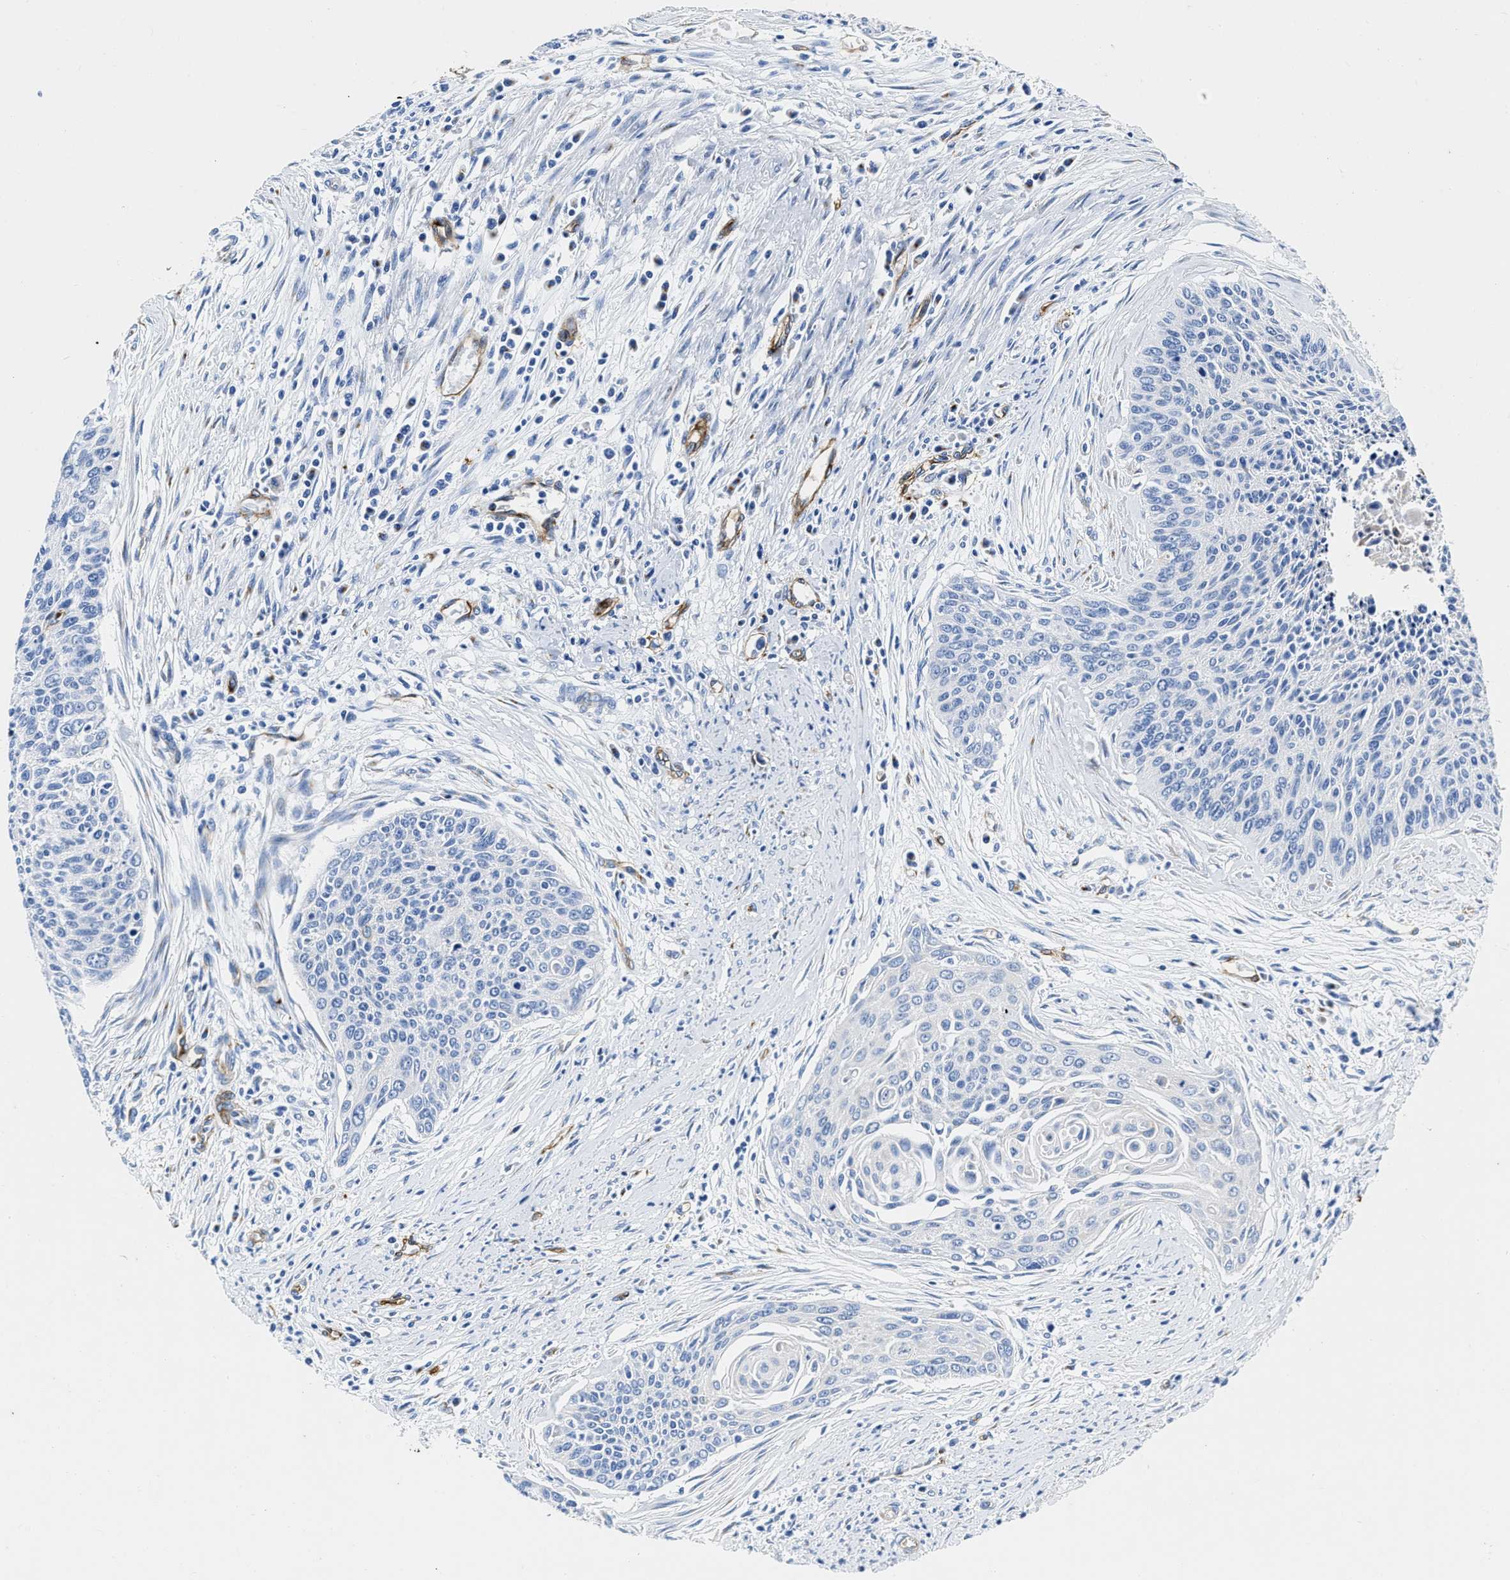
{"staining": {"intensity": "negative", "quantity": "none", "location": "none"}, "tissue": "cervical cancer", "cell_type": "Tumor cells", "image_type": "cancer", "snomed": [{"axis": "morphology", "description": "Squamous cell carcinoma, NOS"}, {"axis": "topography", "description": "Cervix"}], "caption": "IHC of squamous cell carcinoma (cervical) reveals no staining in tumor cells.", "gene": "TVP23B", "patient": {"sex": "female", "age": 55}}